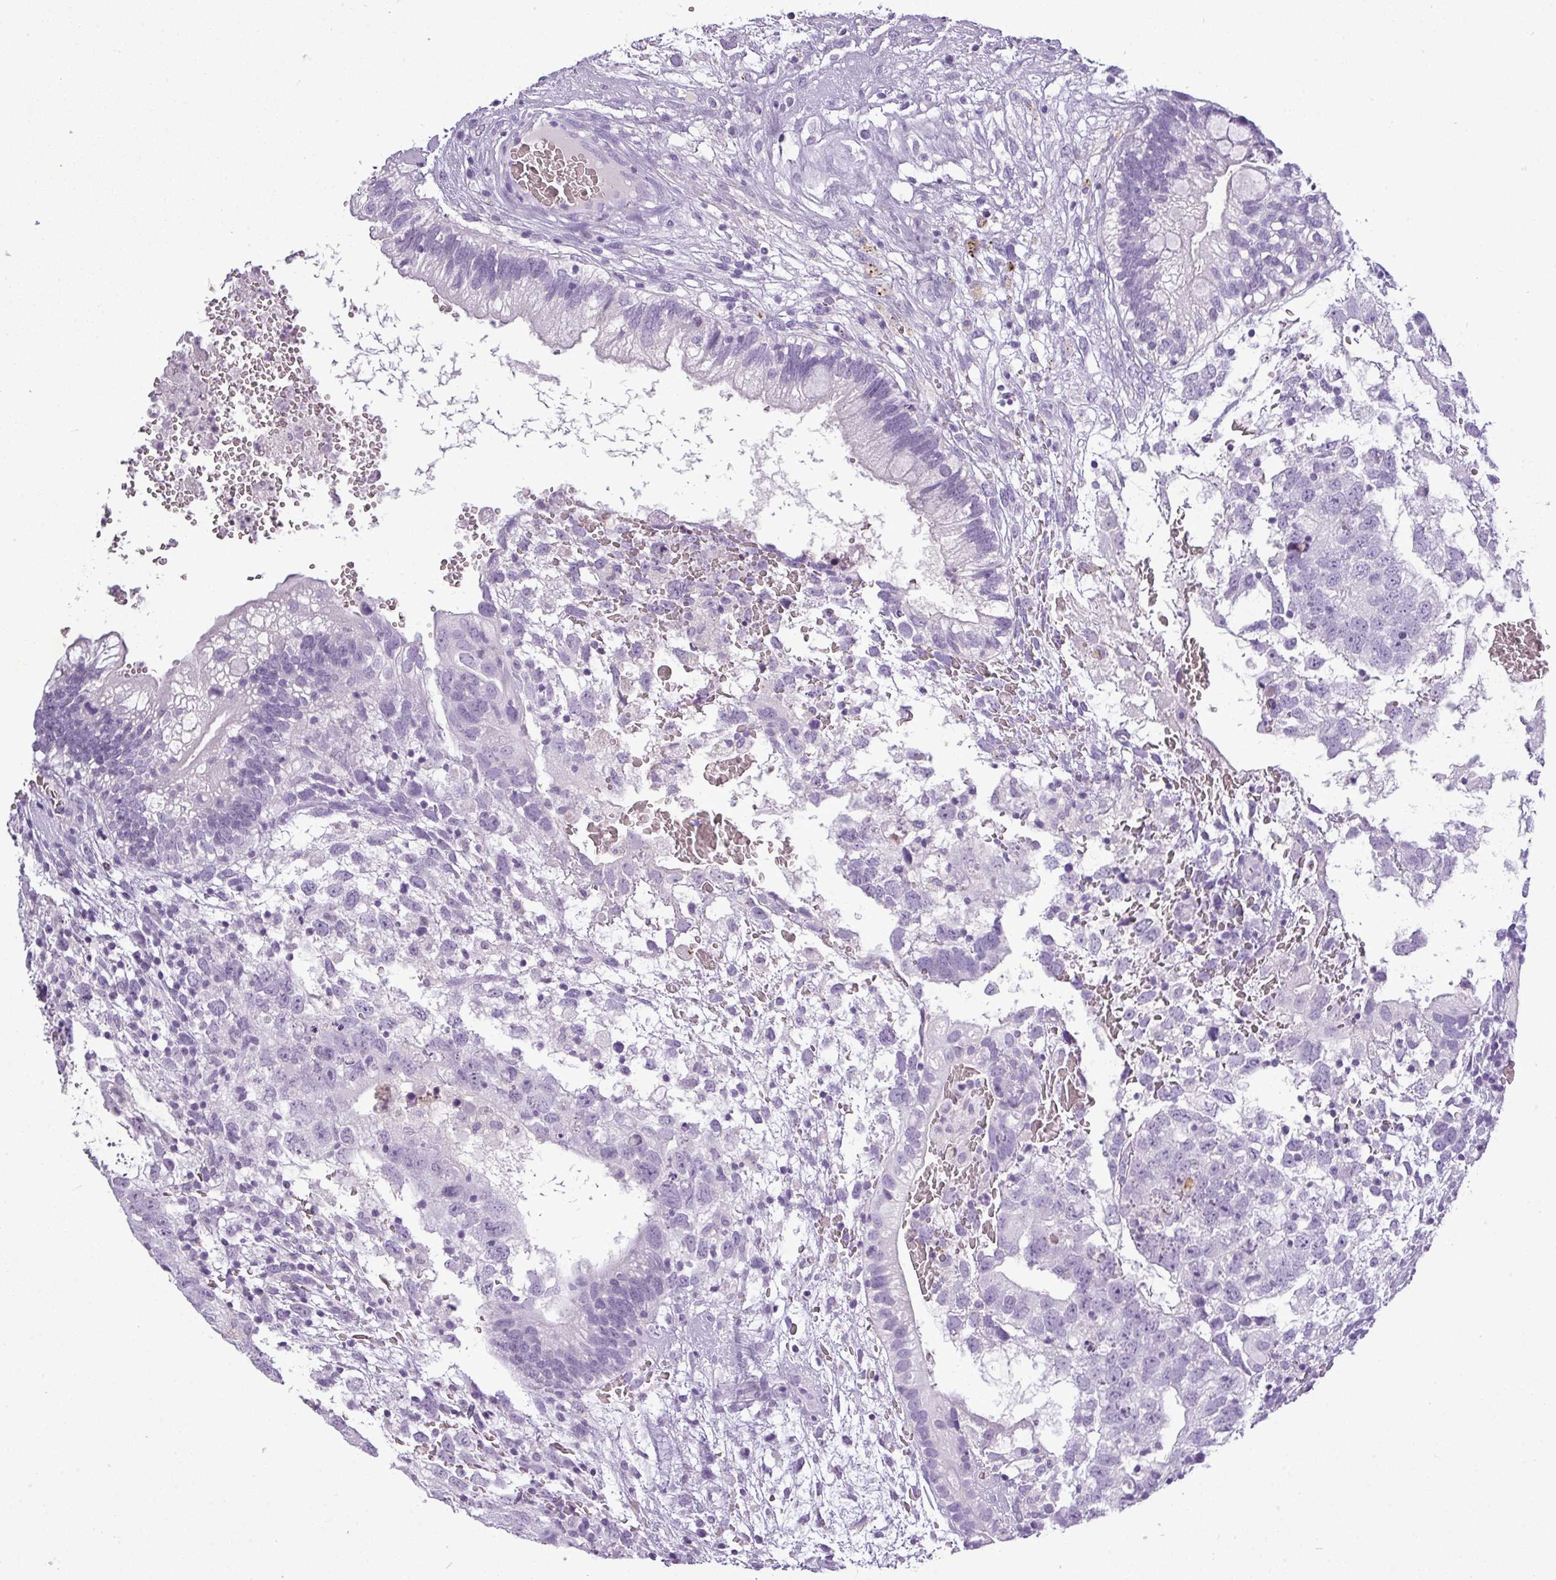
{"staining": {"intensity": "negative", "quantity": "none", "location": "none"}, "tissue": "testis cancer", "cell_type": "Tumor cells", "image_type": "cancer", "snomed": [{"axis": "morphology", "description": "Seminoma, NOS"}, {"axis": "morphology", "description": "Carcinoma, Embryonal, NOS"}, {"axis": "topography", "description": "Testis"}], "caption": "This is an immunohistochemistry (IHC) photomicrograph of human testis seminoma. There is no expression in tumor cells.", "gene": "TMEM91", "patient": {"sex": "male", "age": 29}}